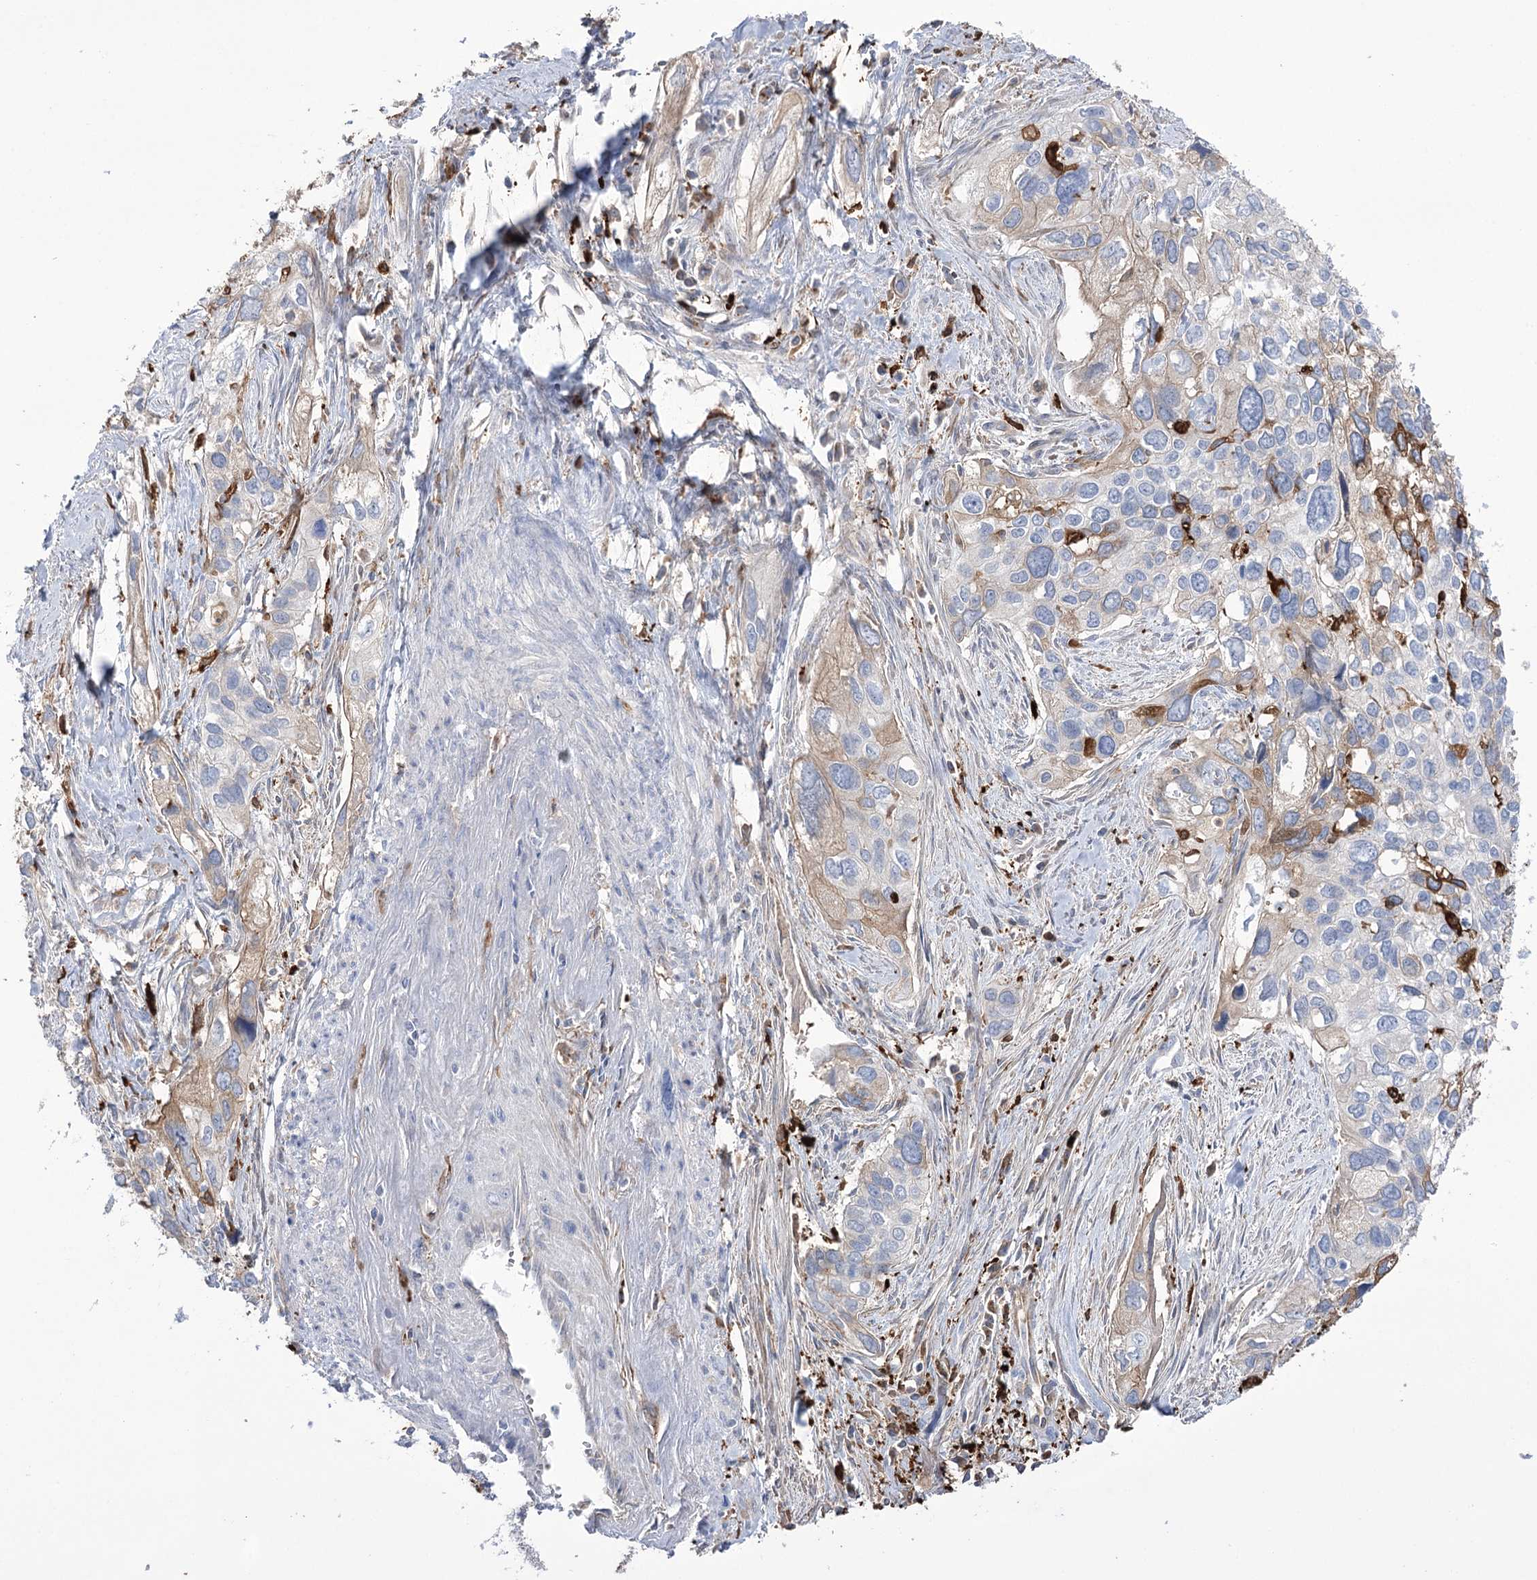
{"staining": {"intensity": "weak", "quantity": "<25%", "location": "cytoplasmic/membranous"}, "tissue": "cervical cancer", "cell_type": "Tumor cells", "image_type": "cancer", "snomed": [{"axis": "morphology", "description": "Squamous cell carcinoma, NOS"}, {"axis": "topography", "description": "Cervix"}], "caption": "Tumor cells show no significant protein positivity in squamous cell carcinoma (cervical).", "gene": "ZNF622", "patient": {"sex": "female", "age": 55}}